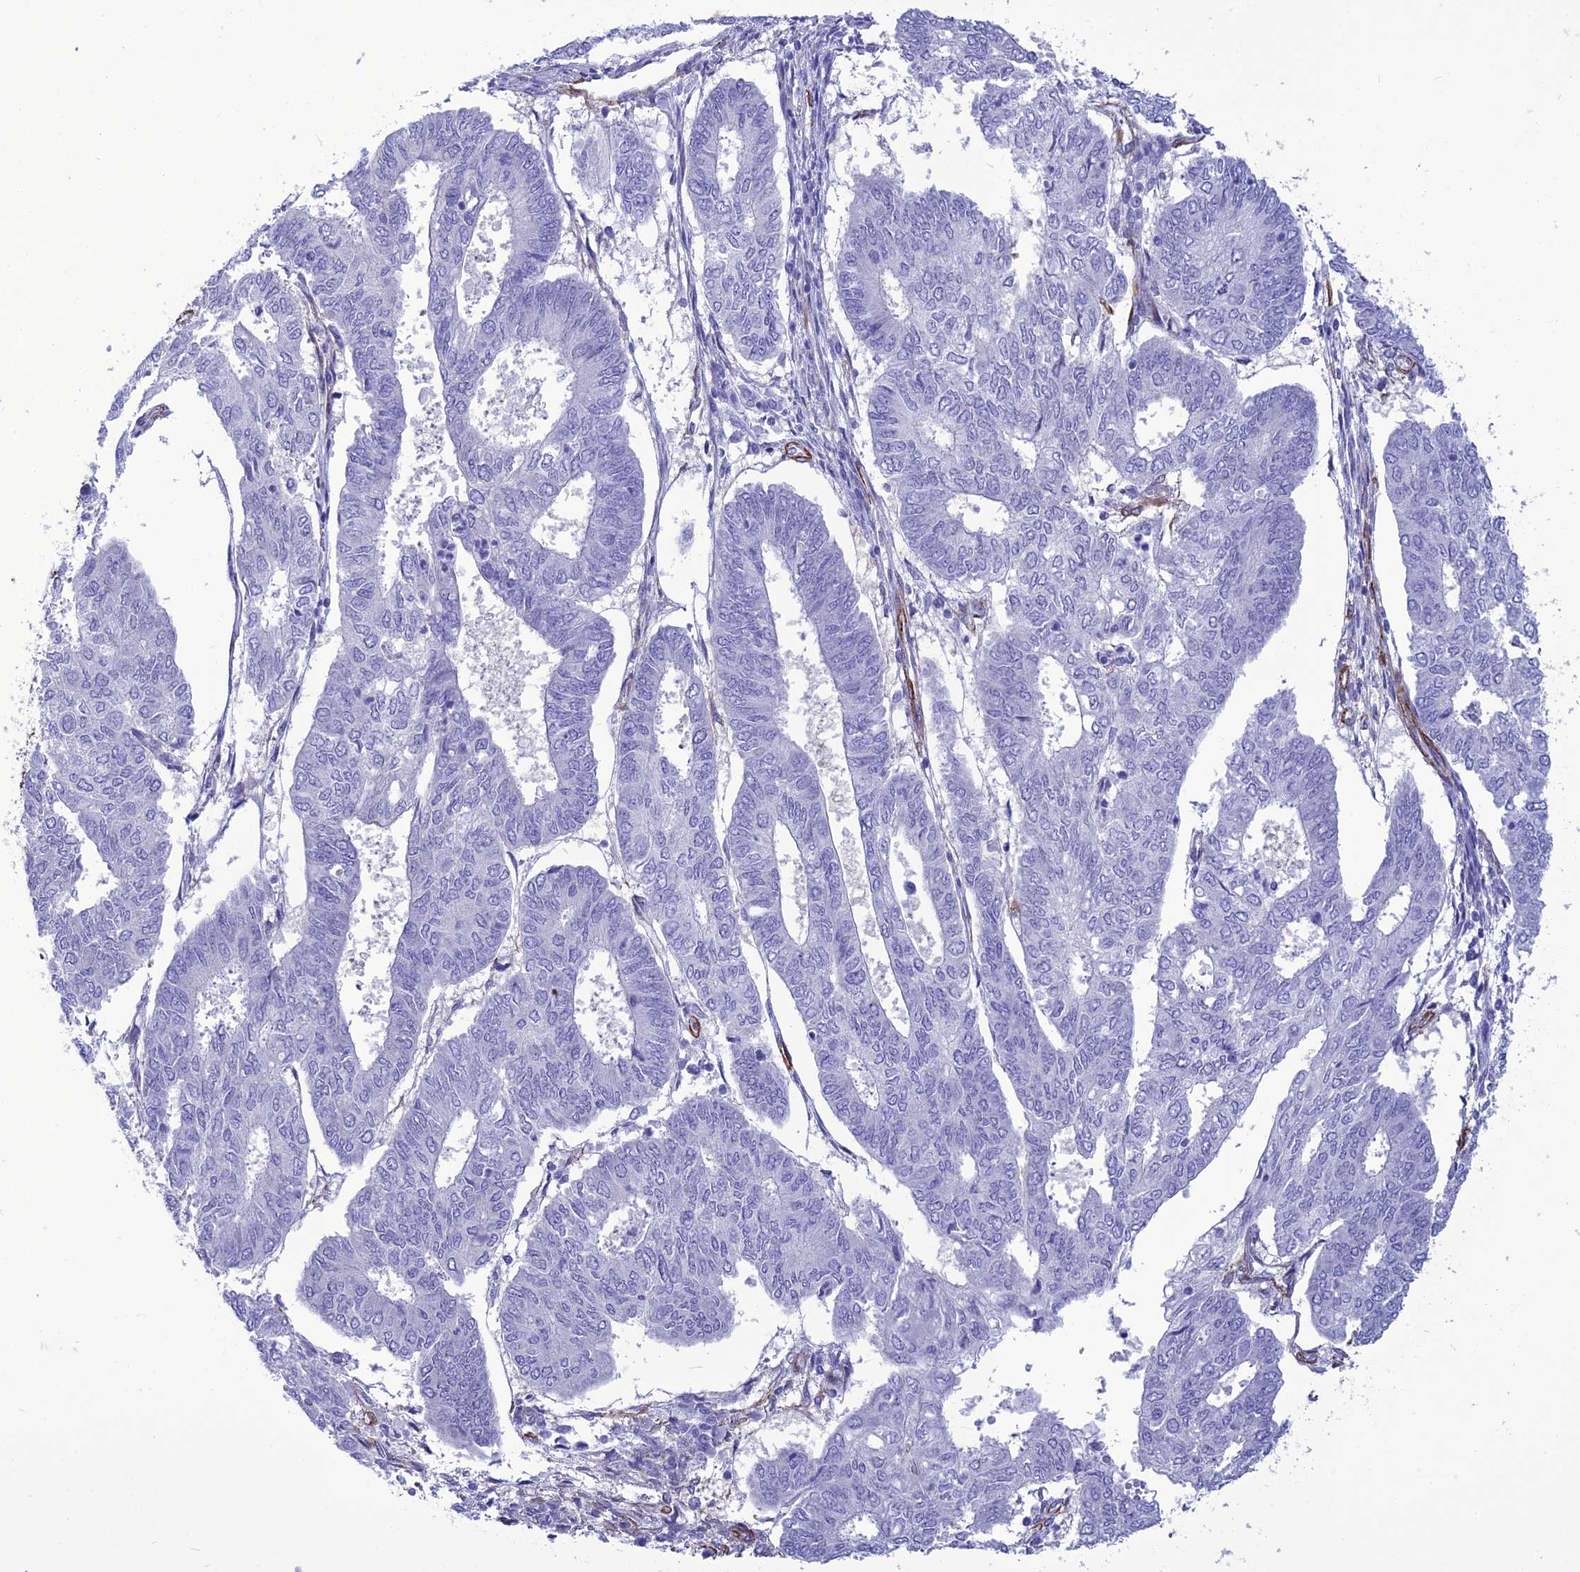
{"staining": {"intensity": "negative", "quantity": "none", "location": "none"}, "tissue": "endometrial cancer", "cell_type": "Tumor cells", "image_type": "cancer", "snomed": [{"axis": "morphology", "description": "Adenocarcinoma, NOS"}, {"axis": "topography", "description": "Endometrium"}], "caption": "Endometrial adenocarcinoma stained for a protein using immunohistochemistry (IHC) demonstrates no staining tumor cells.", "gene": "NKD1", "patient": {"sex": "female", "age": 68}}